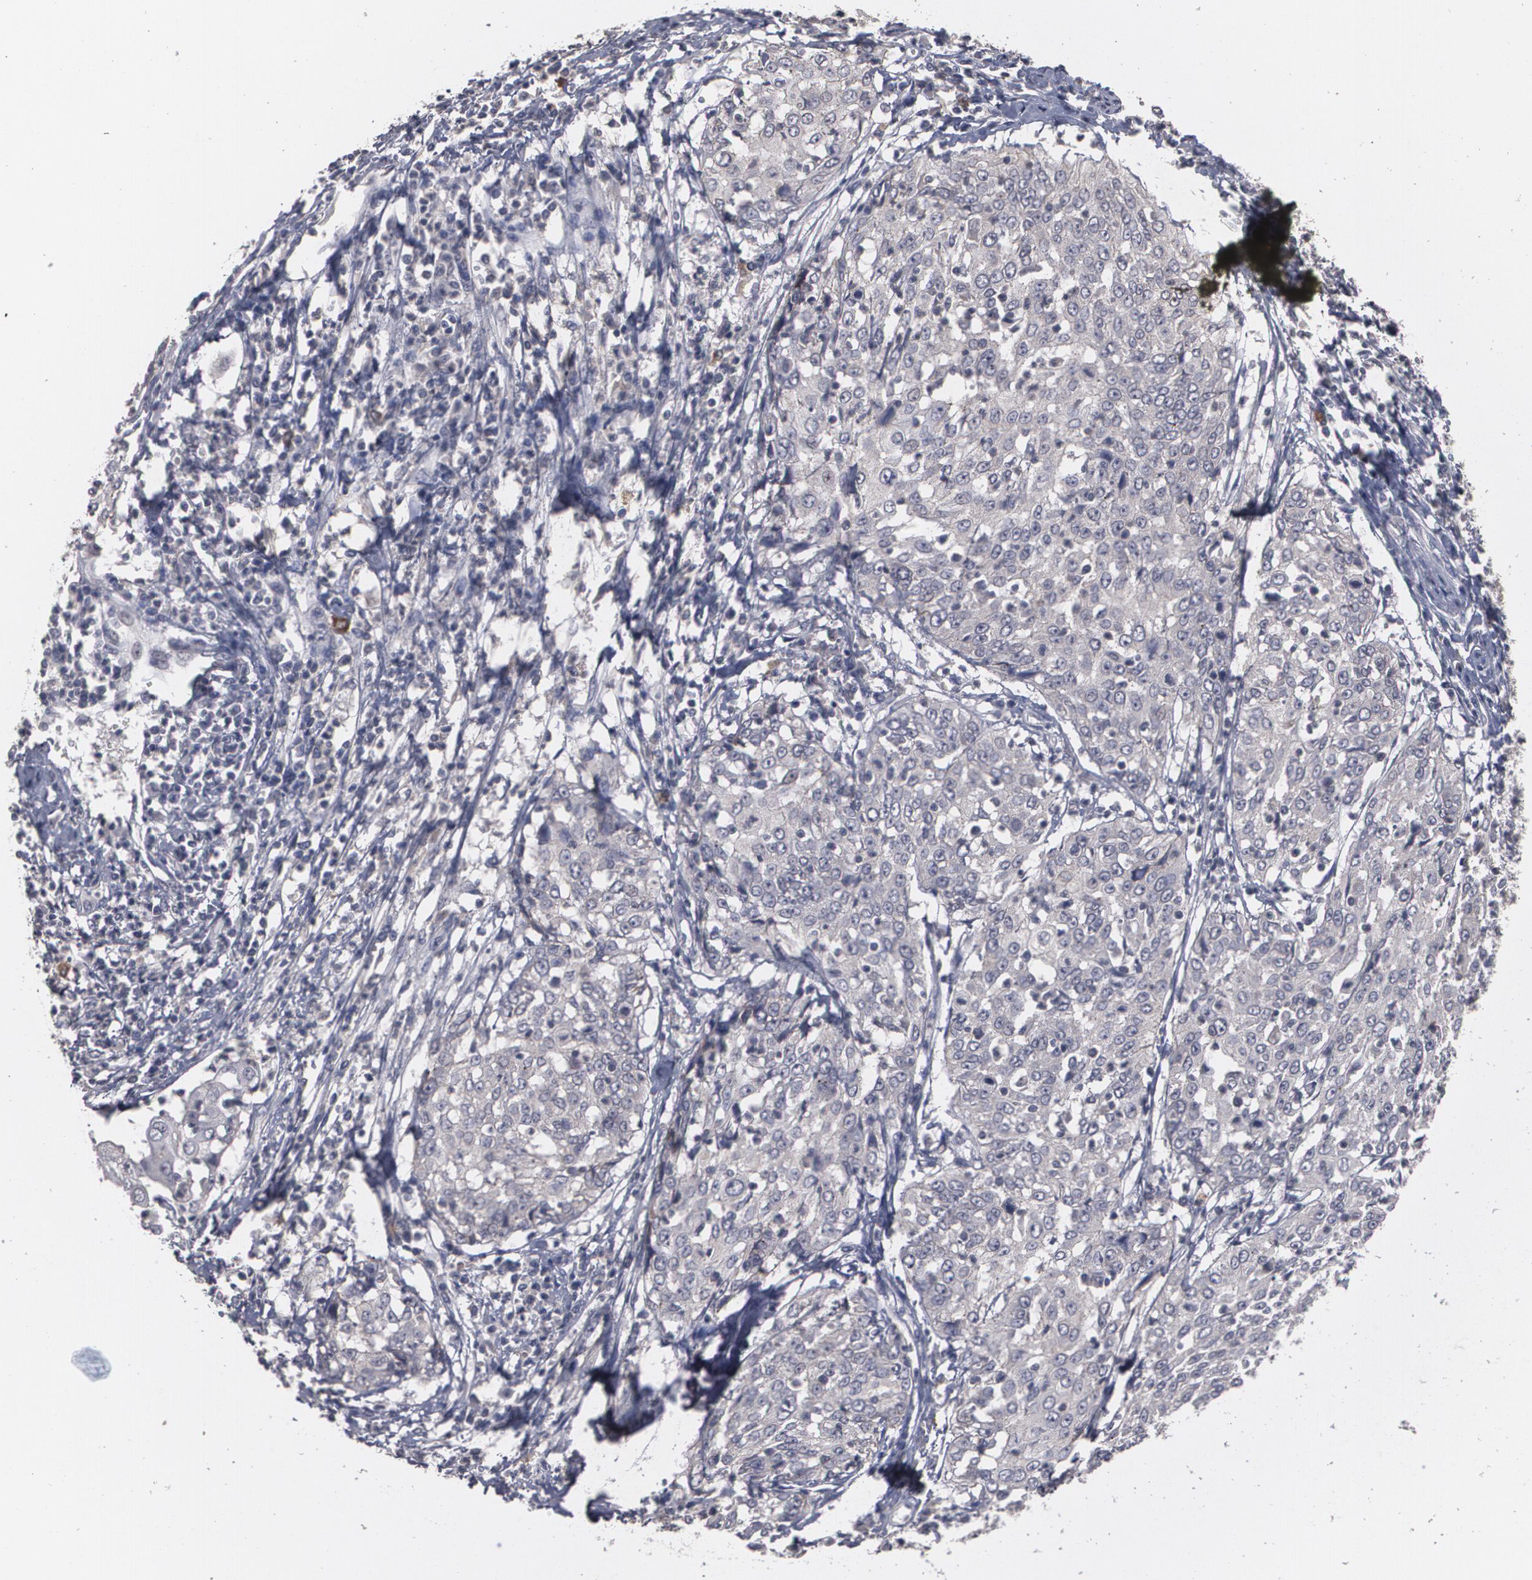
{"staining": {"intensity": "weak", "quantity": ">75%", "location": "cytoplasmic/membranous"}, "tissue": "cervical cancer", "cell_type": "Tumor cells", "image_type": "cancer", "snomed": [{"axis": "morphology", "description": "Squamous cell carcinoma, NOS"}, {"axis": "topography", "description": "Cervix"}], "caption": "IHC (DAB) staining of human cervical cancer (squamous cell carcinoma) demonstrates weak cytoplasmic/membranous protein positivity in approximately >75% of tumor cells.", "gene": "ARF6", "patient": {"sex": "female", "age": 39}}